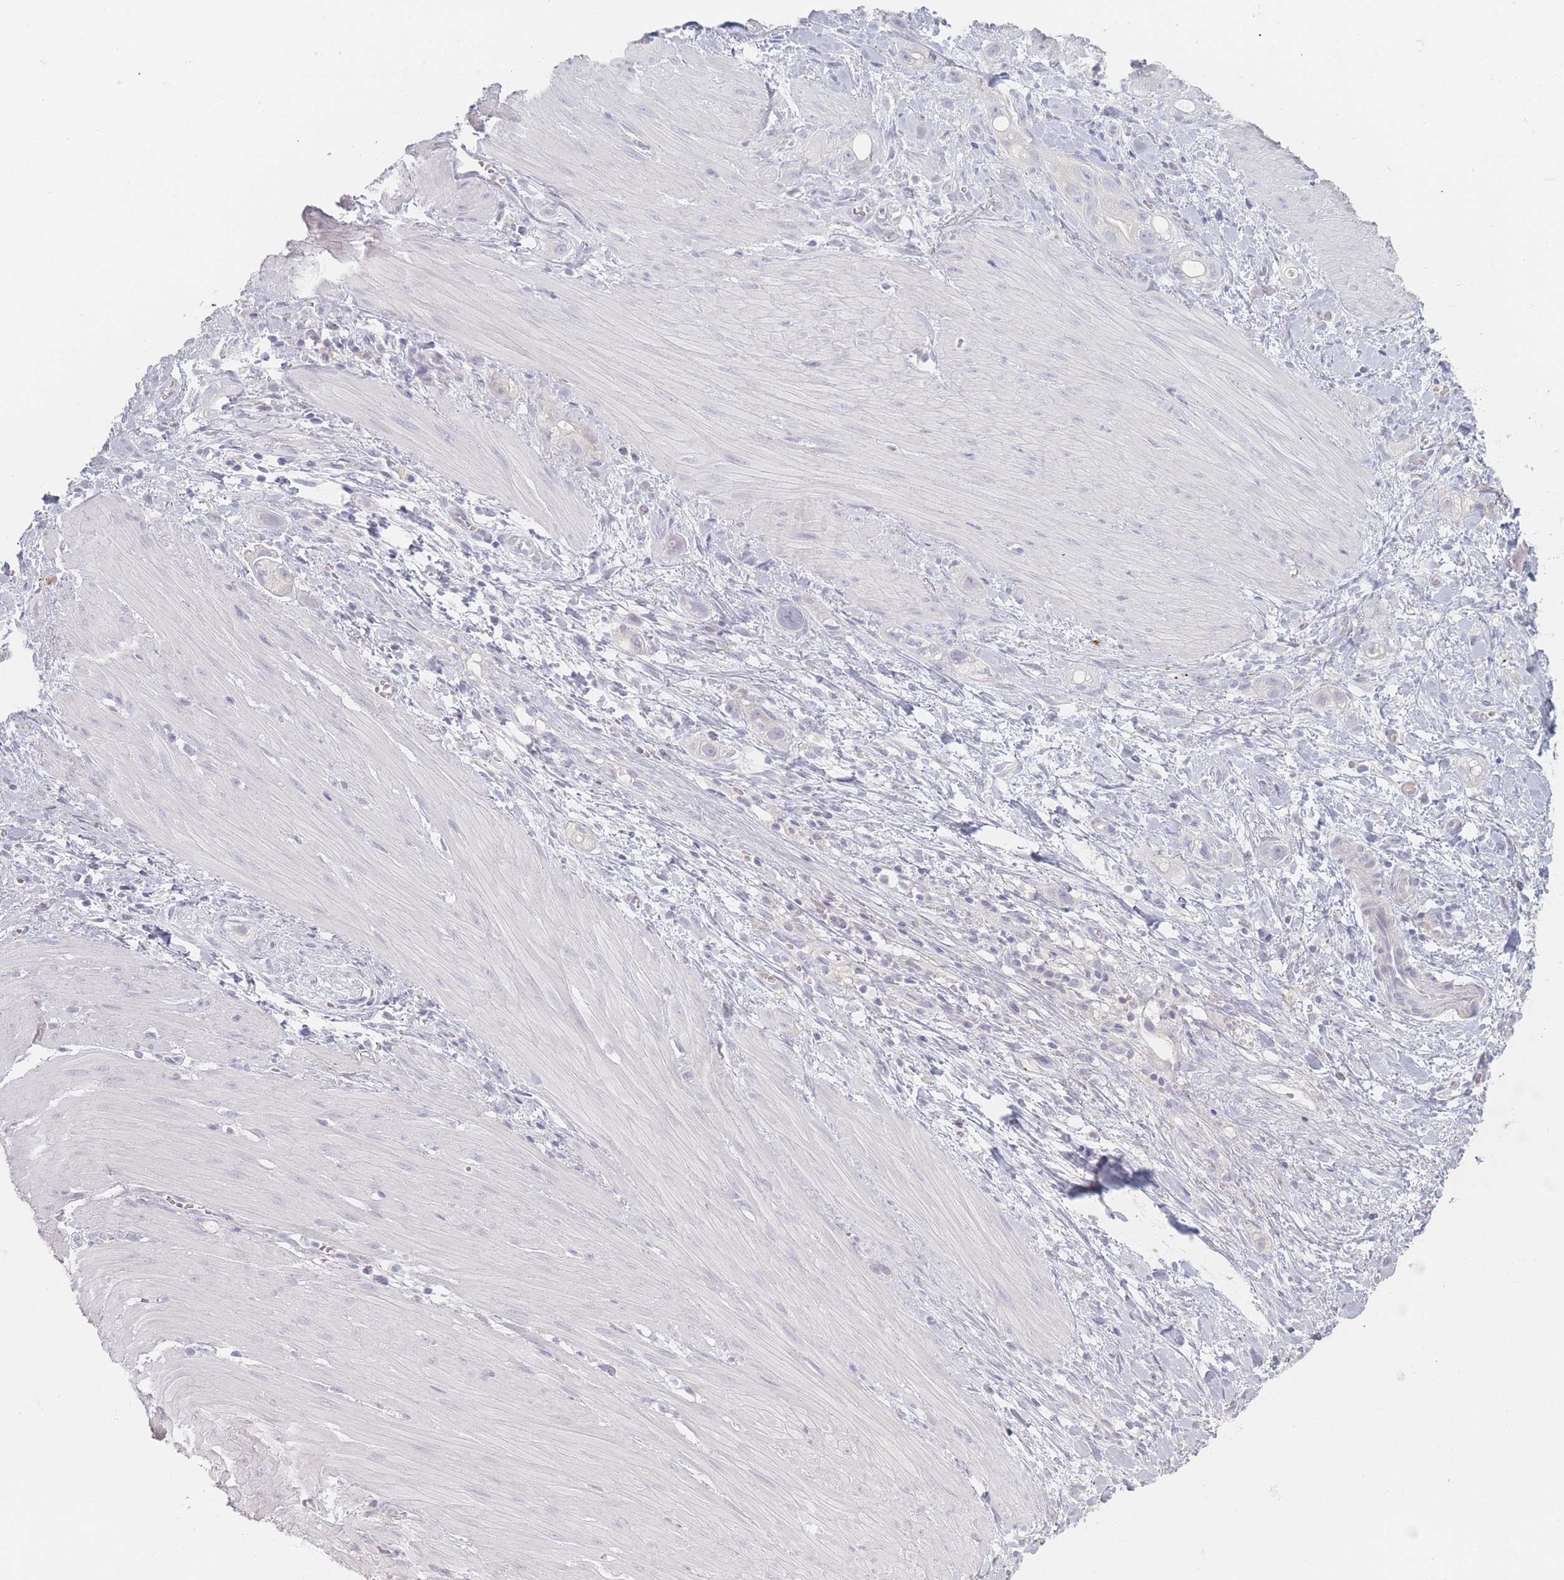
{"staining": {"intensity": "negative", "quantity": "none", "location": "none"}, "tissue": "stomach cancer", "cell_type": "Tumor cells", "image_type": "cancer", "snomed": [{"axis": "morphology", "description": "Adenocarcinoma, NOS"}, {"axis": "topography", "description": "Stomach"}, {"axis": "topography", "description": "Stomach, lower"}], "caption": "IHC histopathology image of neoplastic tissue: human adenocarcinoma (stomach) stained with DAB (3,3'-diaminobenzidine) exhibits no significant protein staining in tumor cells.", "gene": "HELZ2", "patient": {"sex": "female", "age": 48}}